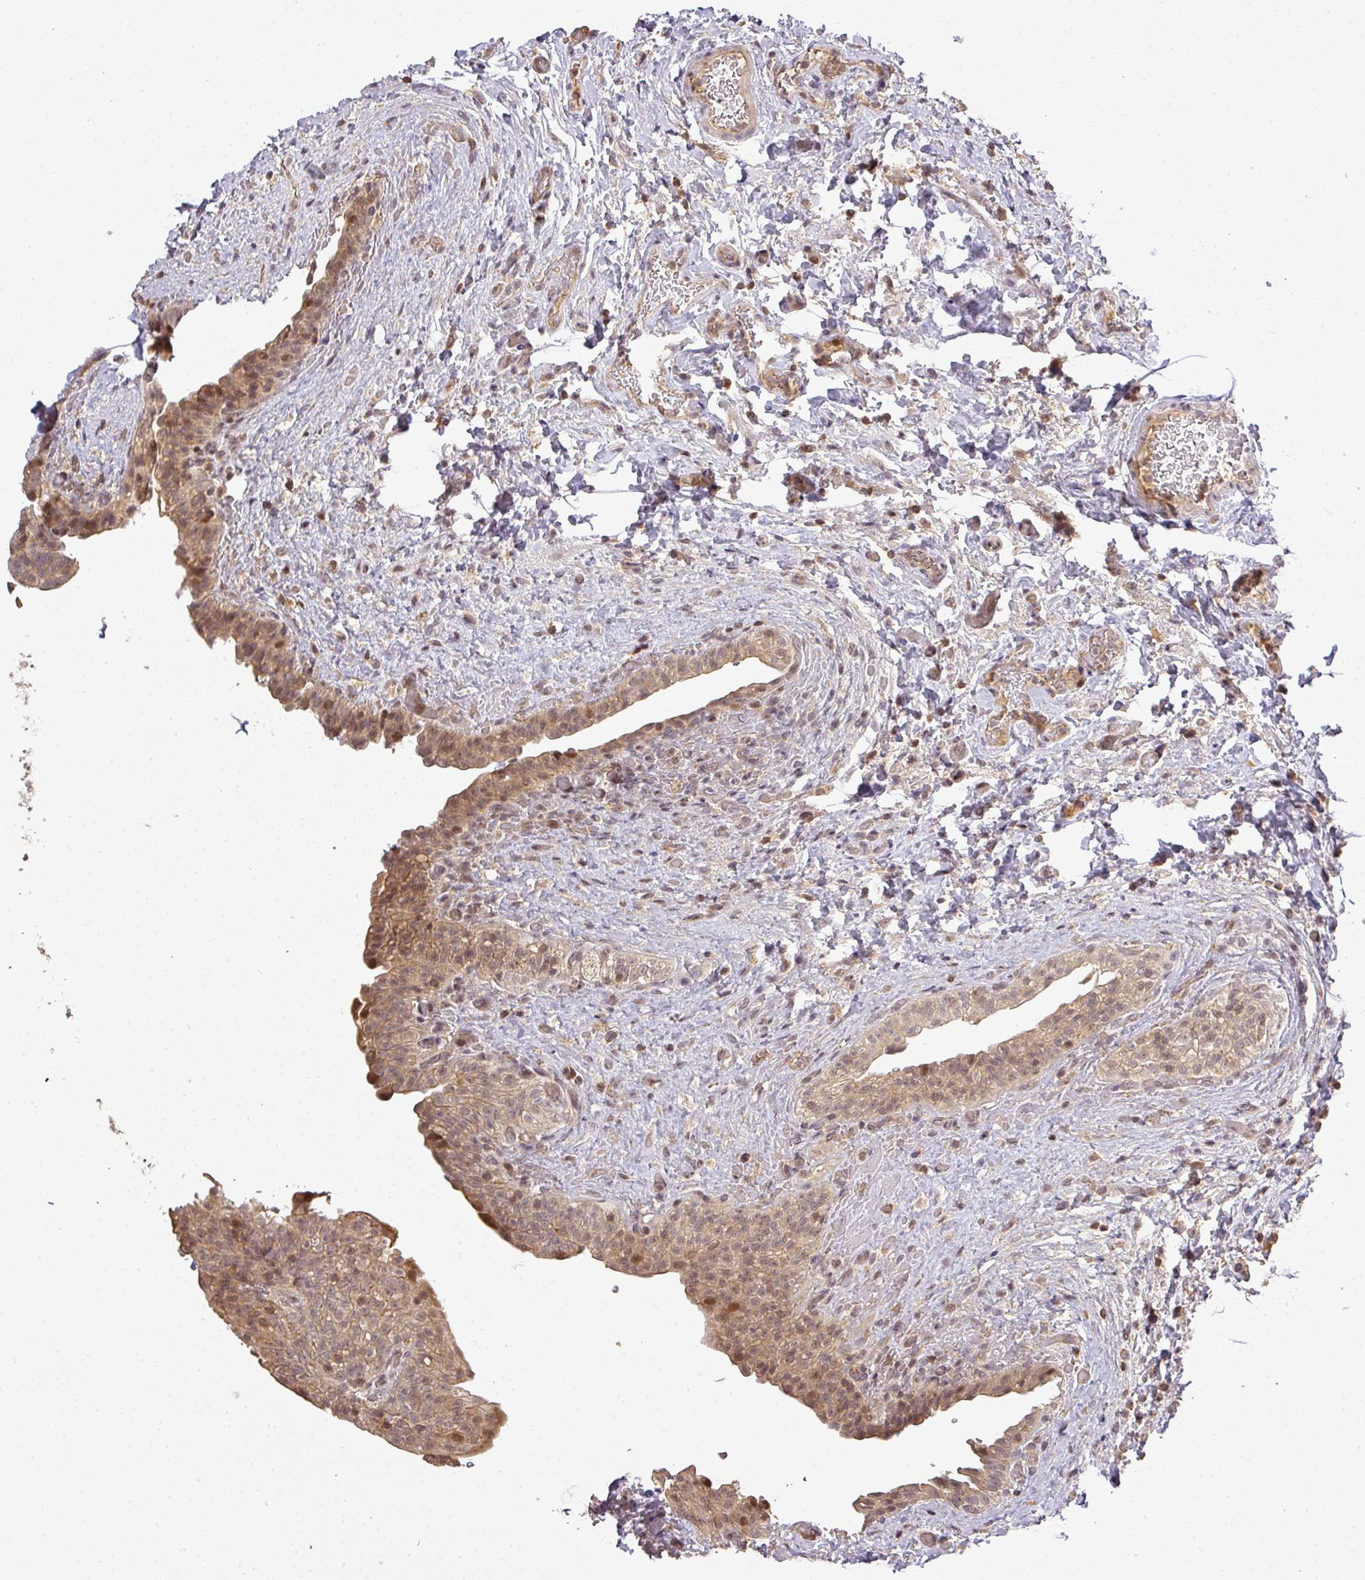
{"staining": {"intensity": "moderate", "quantity": "25%-75%", "location": "cytoplasmic/membranous,nuclear"}, "tissue": "urinary bladder", "cell_type": "Urothelial cells", "image_type": "normal", "snomed": [{"axis": "morphology", "description": "Normal tissue, NOS"}, {"axis": "topography", "description": "Urinary bladder"}], "caption": "Urinary bladder stained with DAB immunohistochemistry exhibits medium levels of moderate cytoplasmic/membranous,nuclear staining in approximately 25%-75% of urothelial cells.", "gene": "FAIM", "patient": {"sex": "male", "age": 69}}